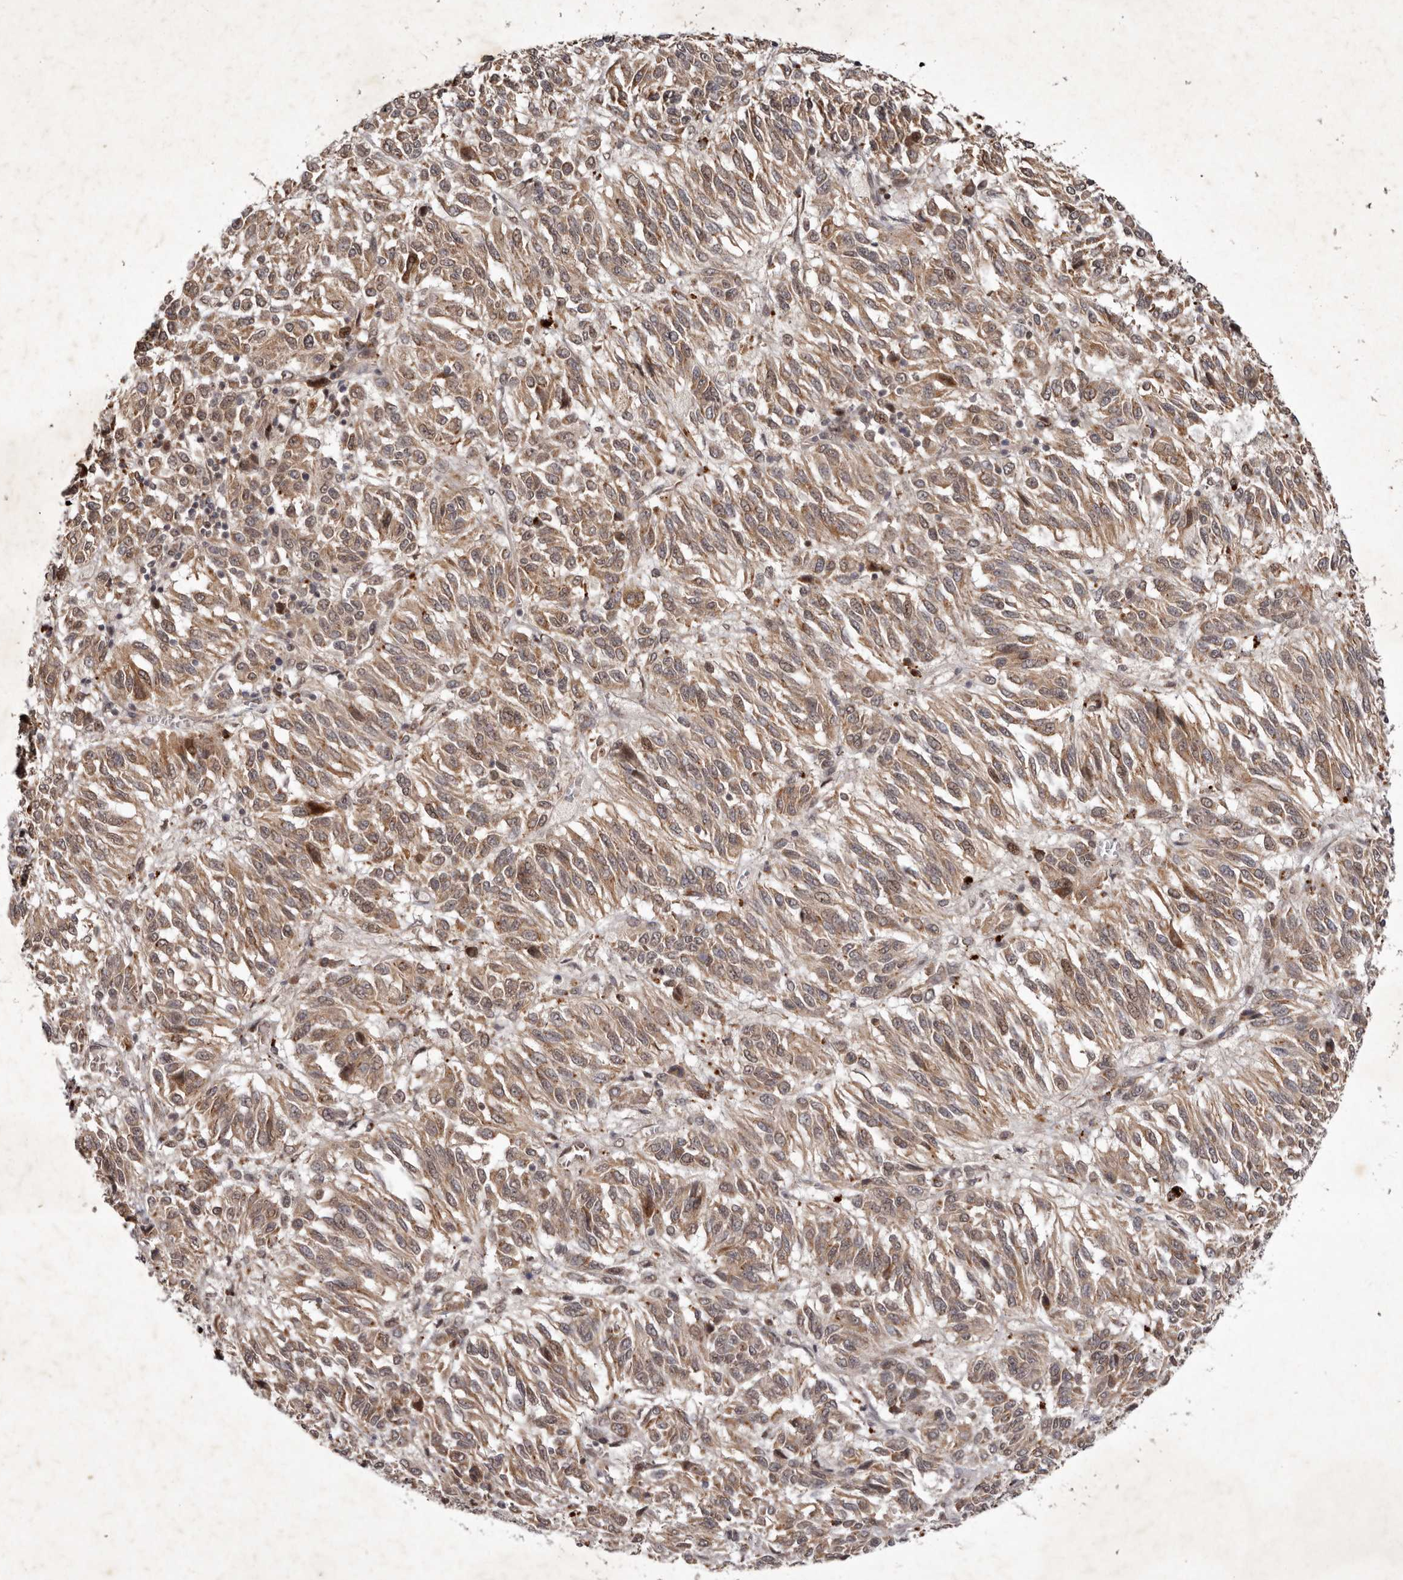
{"staining": {"intensity": "moderate", "quantity": ">75%", "location": "cytoplasmic/membranous,nuclear"}, "tissue": "melanoma", "cell_type": "Tumor cells", "image_type": "cancer", "snomed": [{"axis": "morphology", "description": "Malignant melanoma, Metastatic site"}, {"axis": "topography", "description": "Lung"}], "caption": "Immunohistochemical staining of human melanoma reveals moderate cytoplasmic/membranous and nuclear protein positivity in about >75% of tumor cells.", "gene": "ABL1", "patient": {"sex": "male", "age": 64}}